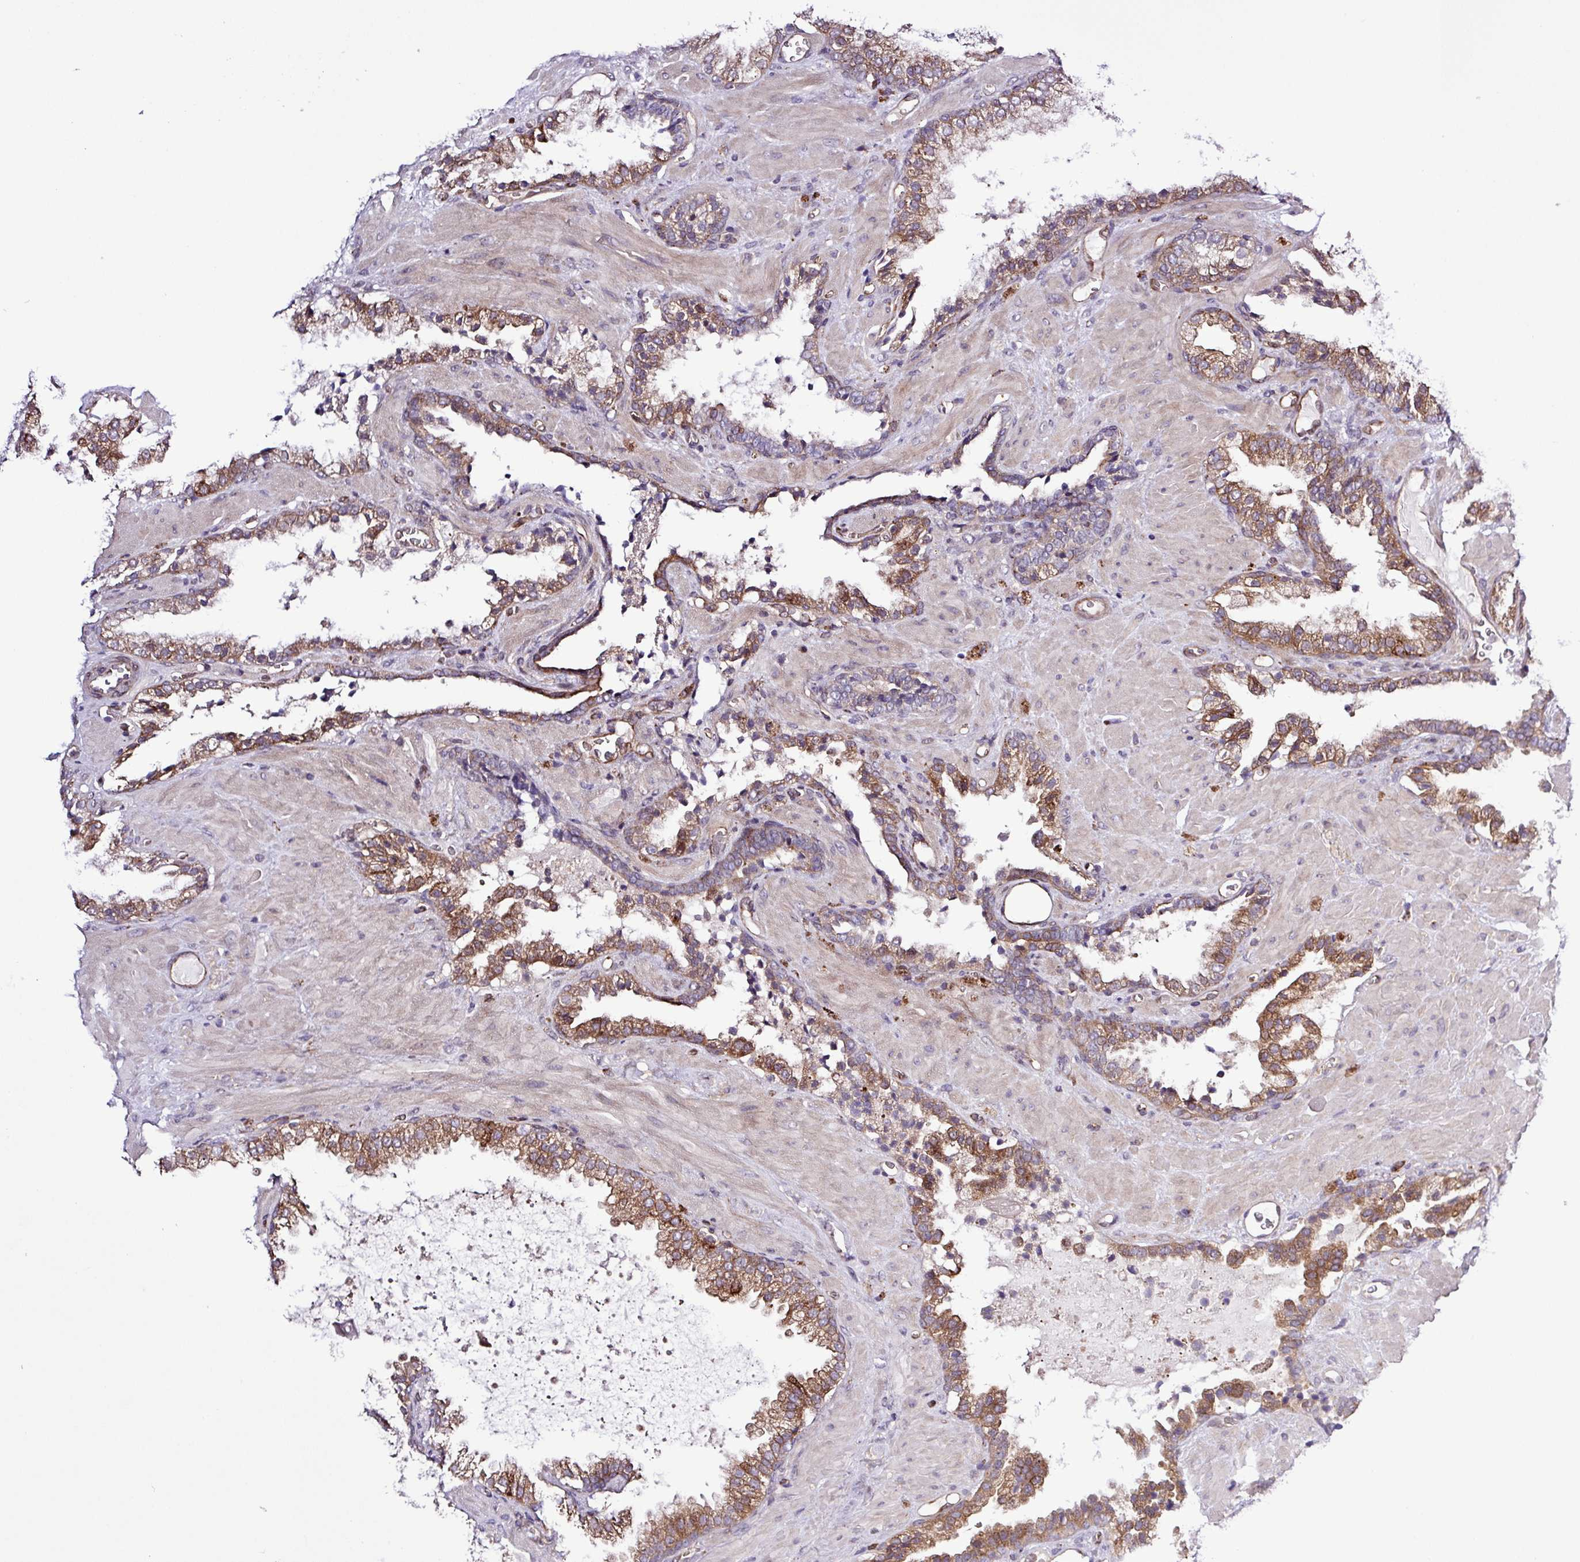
{"staining": {"intensity": "moderate", "quantity": "25%-75%", "location": "cytoplasmic/membranous"}, "tissue": "prostate cancer", "cell_type": "Tumor cells", "image_type": "cancer", "snomed": [{"axis": "morphology", "description": "Adenocarcinoma, Low grade"}, {"axis": "topography", "description": "Prostate"}], "caption": "A brown stain highlights moderate cytoplasmic/membranous expression of a protein in human low-grade adenocarcinoma (prostate) tumor cells.", "gene": "CARHSP1", "patient": {"sex": "male", "age": 62}}